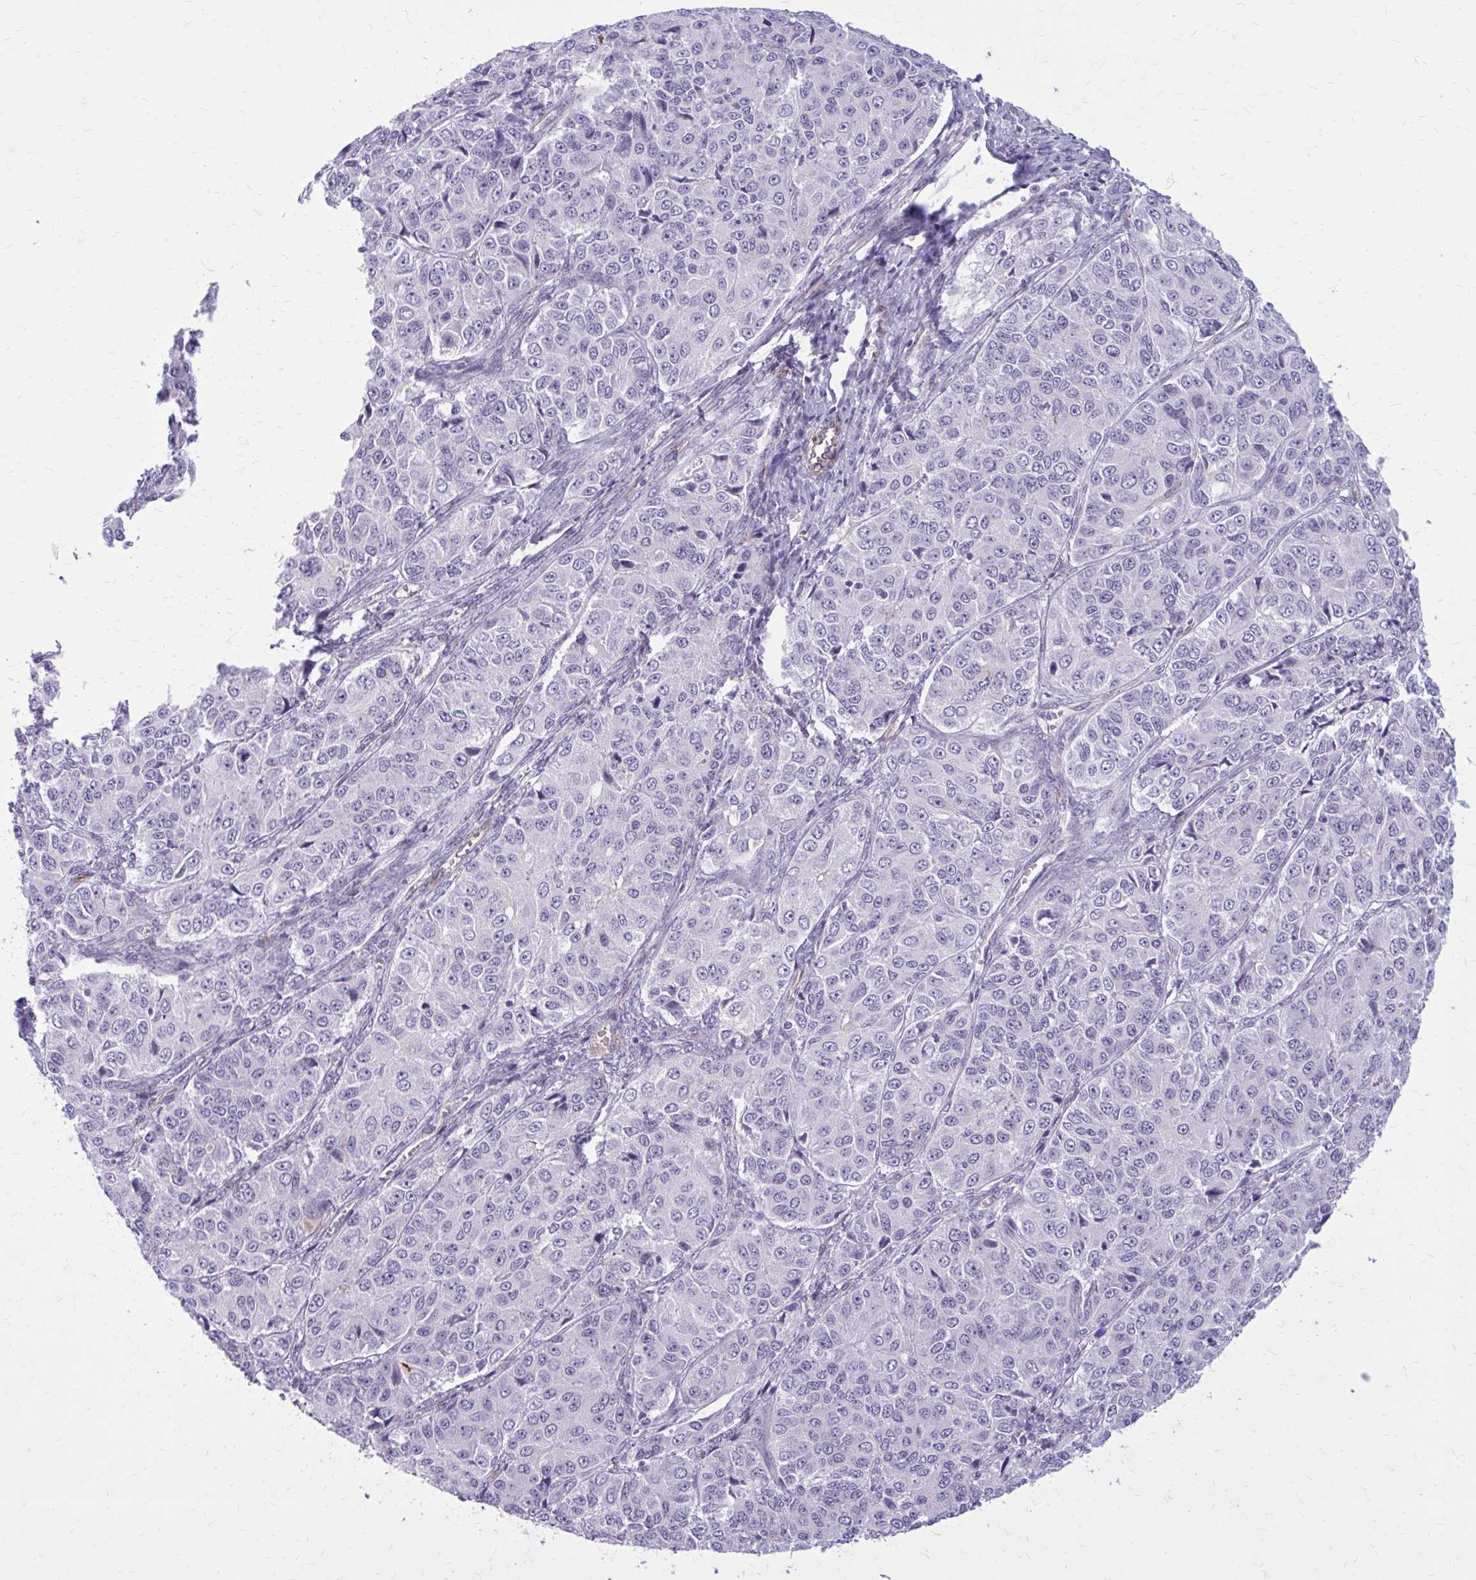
{"staining": {"intensity": "negative", "quantity": "none", "location": "none"}, "tissue": "ovarian cancer", "cell_type": "Tumor cells", "image_type": "cancer", "snomed": [{"axis": "morphology", "description": "Carcinoma, endometroid"}, {"axis": "topography", "description": "Ovary"}], "caption": "Ovarian cancer stained for a protein using immunohistochemistry (IHC) displays no staining tumor cells.", "gene": "BEND5", "patient": {"sex": "female", "age": 51}}